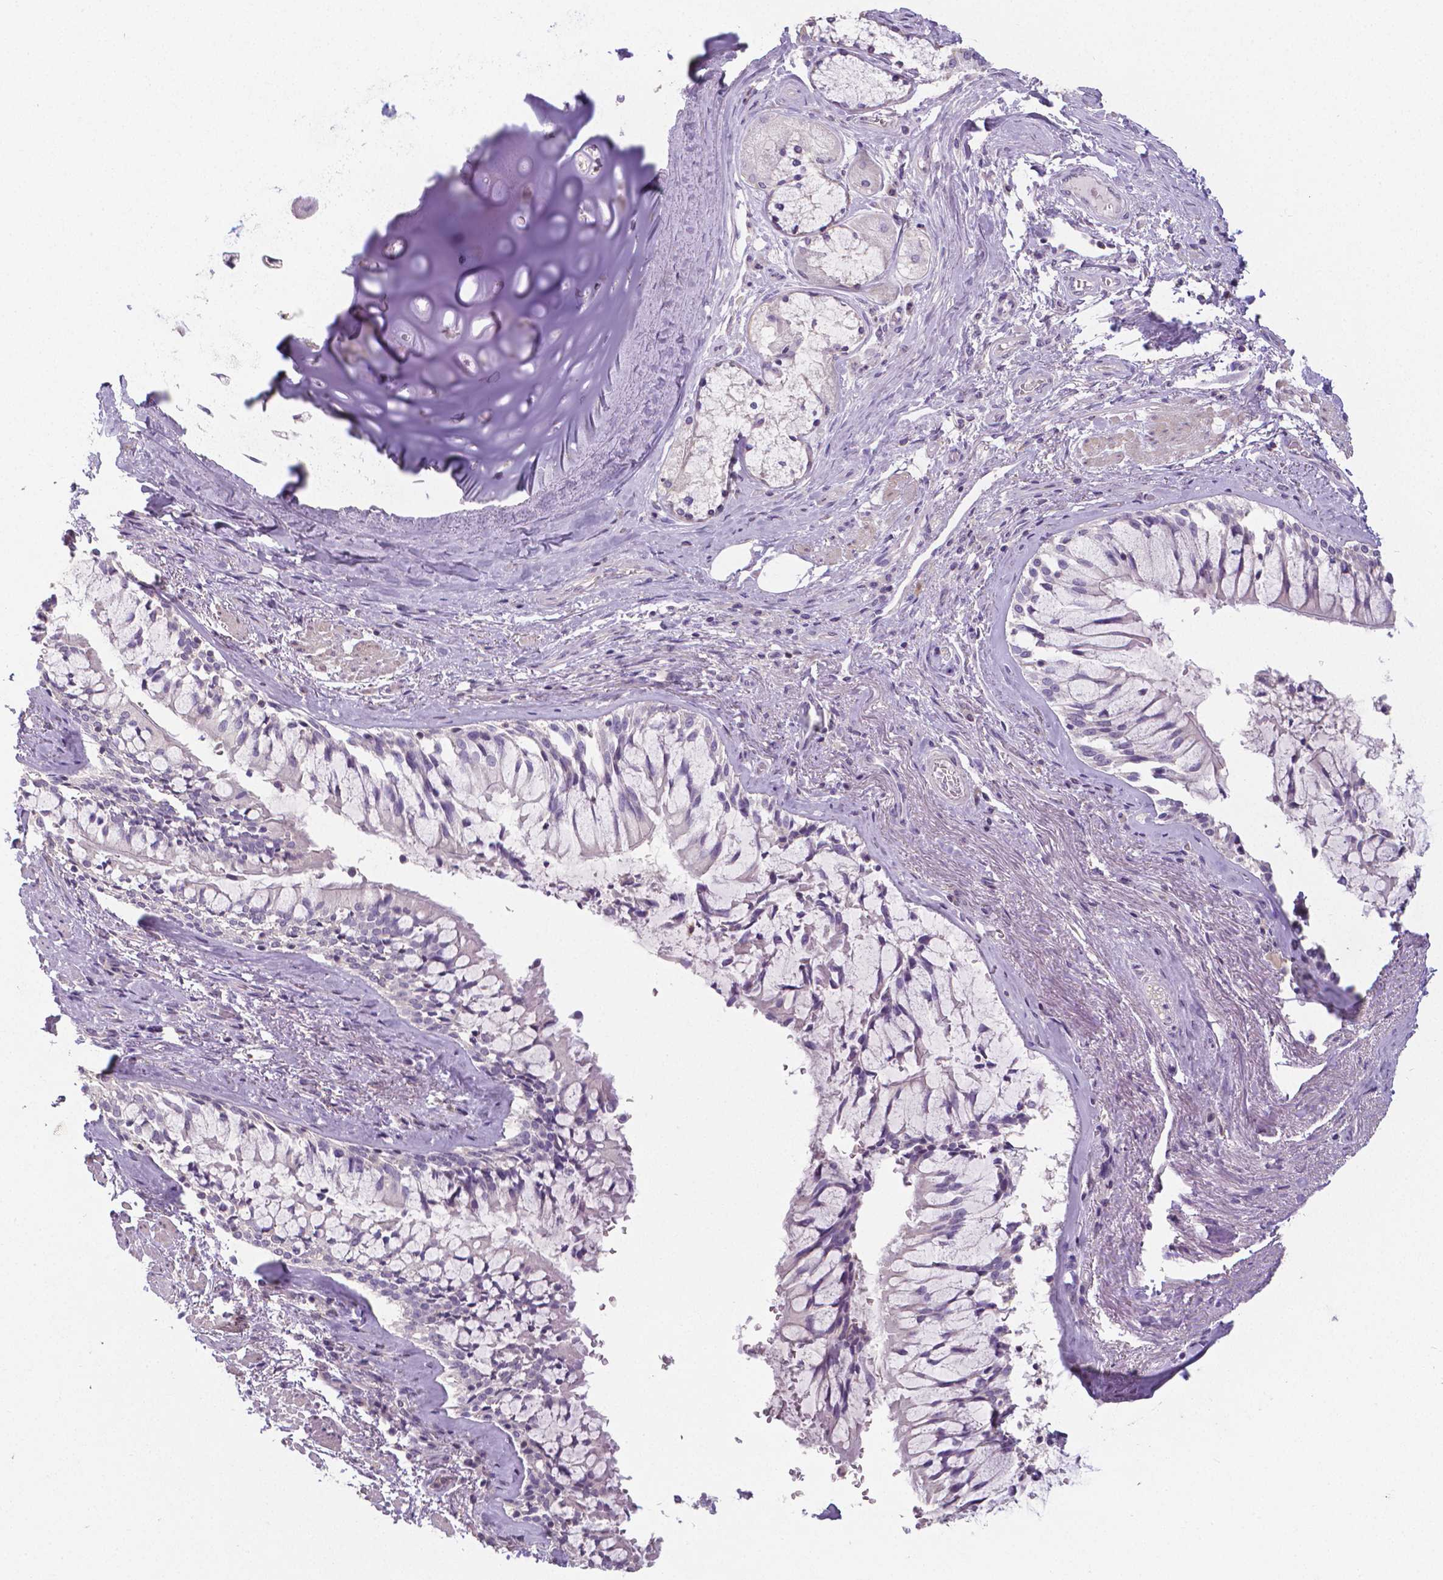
{"staining": {"intensity": "negative", "quantity": "none", "location": "none"}, "tissue": "adipose tissue", "cell_type": "Adipocytes", "image_type": "normal", "snomed": [{"axis": "morphology", "description": "Normal tissue, NOS"}, {"axis": "topography", "description": "Cartilage tissue"}, {"axis": "topography", "description": "Bronchus"}], "caption": "Immunohistochemistry of unremarkable adipose tissue demonstrates no expression in adipocytes.", "gene": "CRMP1", "patient": {"sex": "male", "age": 64}}